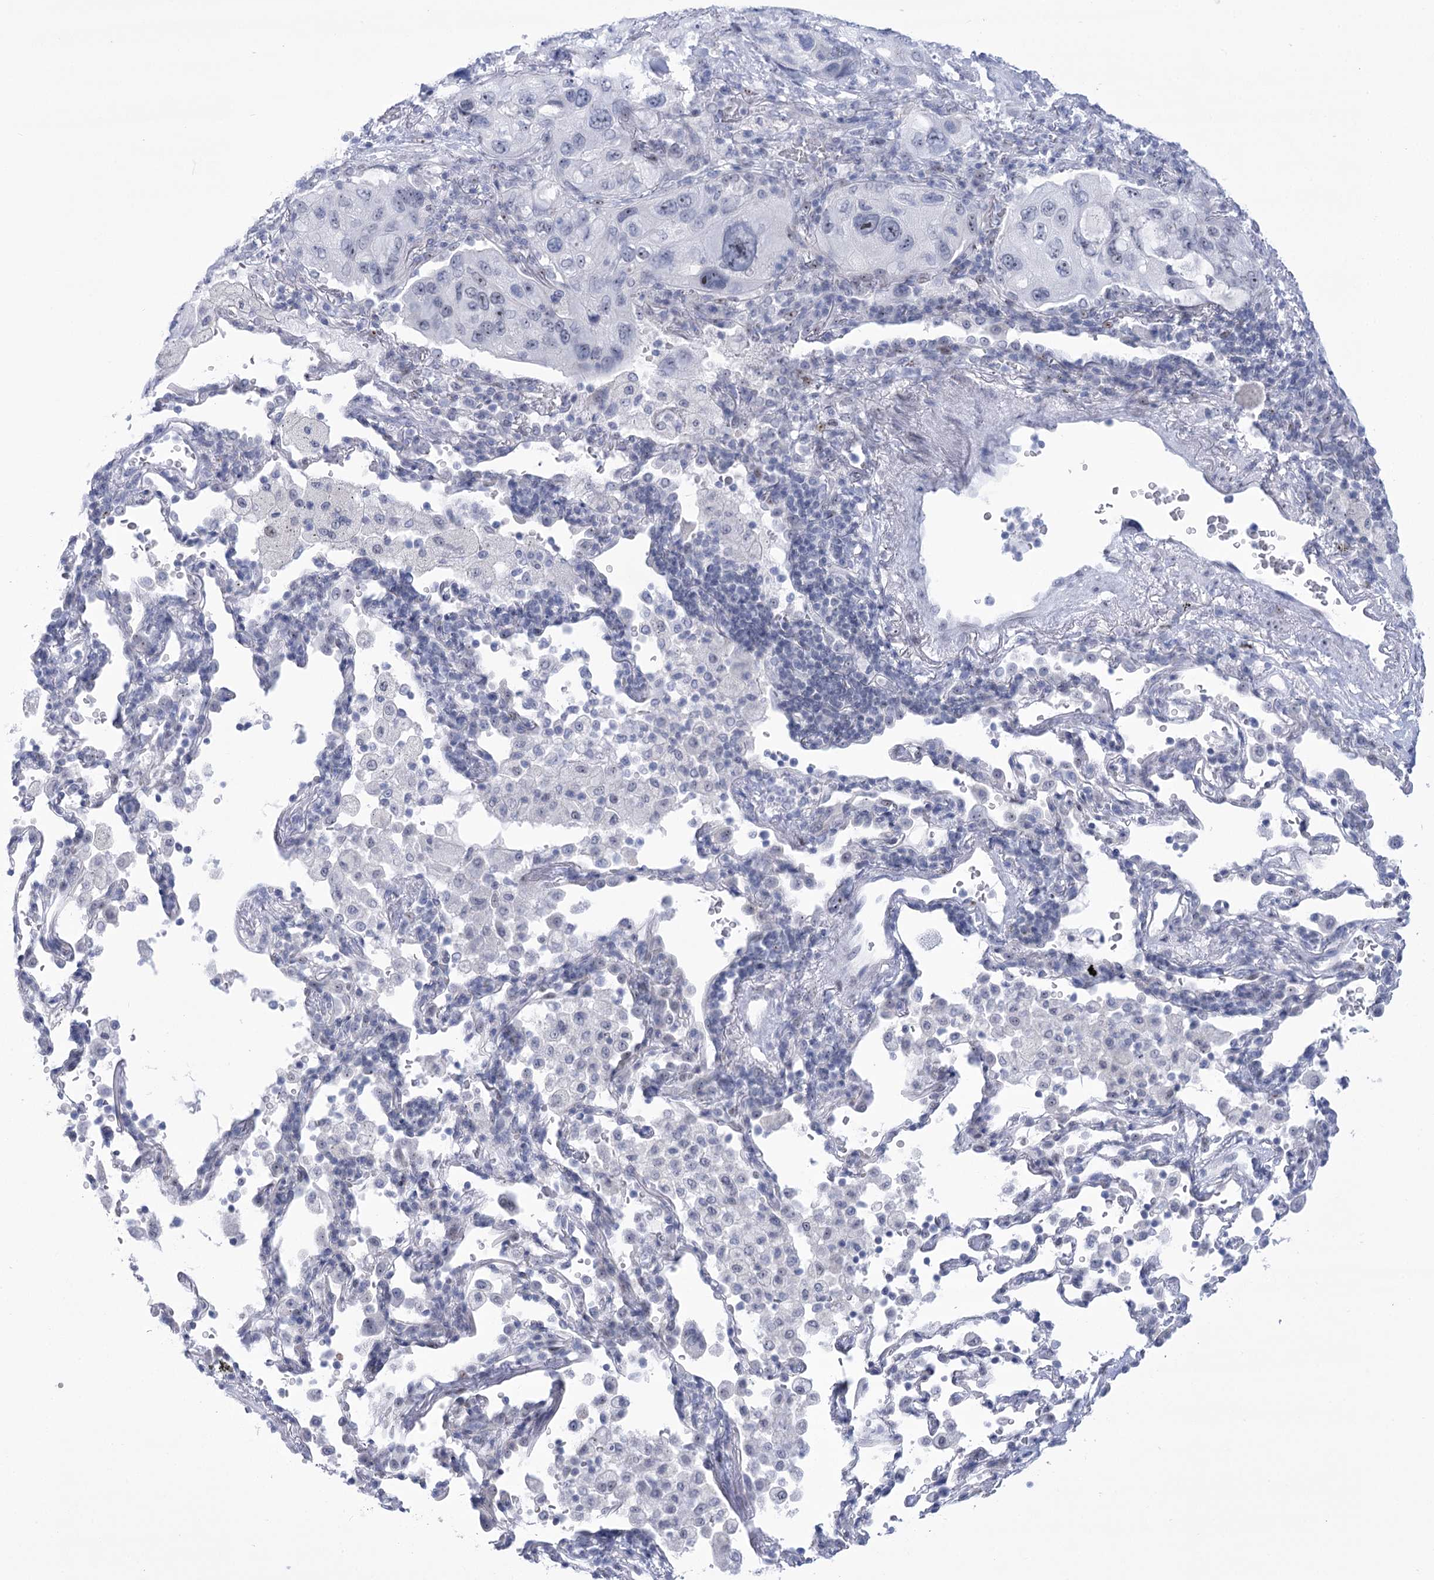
{"staining": {"intensity": "negative", "quantity": "none", "location": "none"}, "tissue": "lung cancer", "cell_type": "Tumor cells", "image_type": "cancer", "snomed": [{"axis": "morphology", "description": "Squamous cell carcinoma, NOS"}, {"axis": "topography", "description": "Lung"}], "caption": "DAB immunohistochemical staining of human lung squamous cell carcinoma displays no significant expression in tumor cells. (Brightfield microscopy of DAB IHC at high magnification).", "gene": "HORMAD1", "patient": {"sex": "female", "age": 73}}